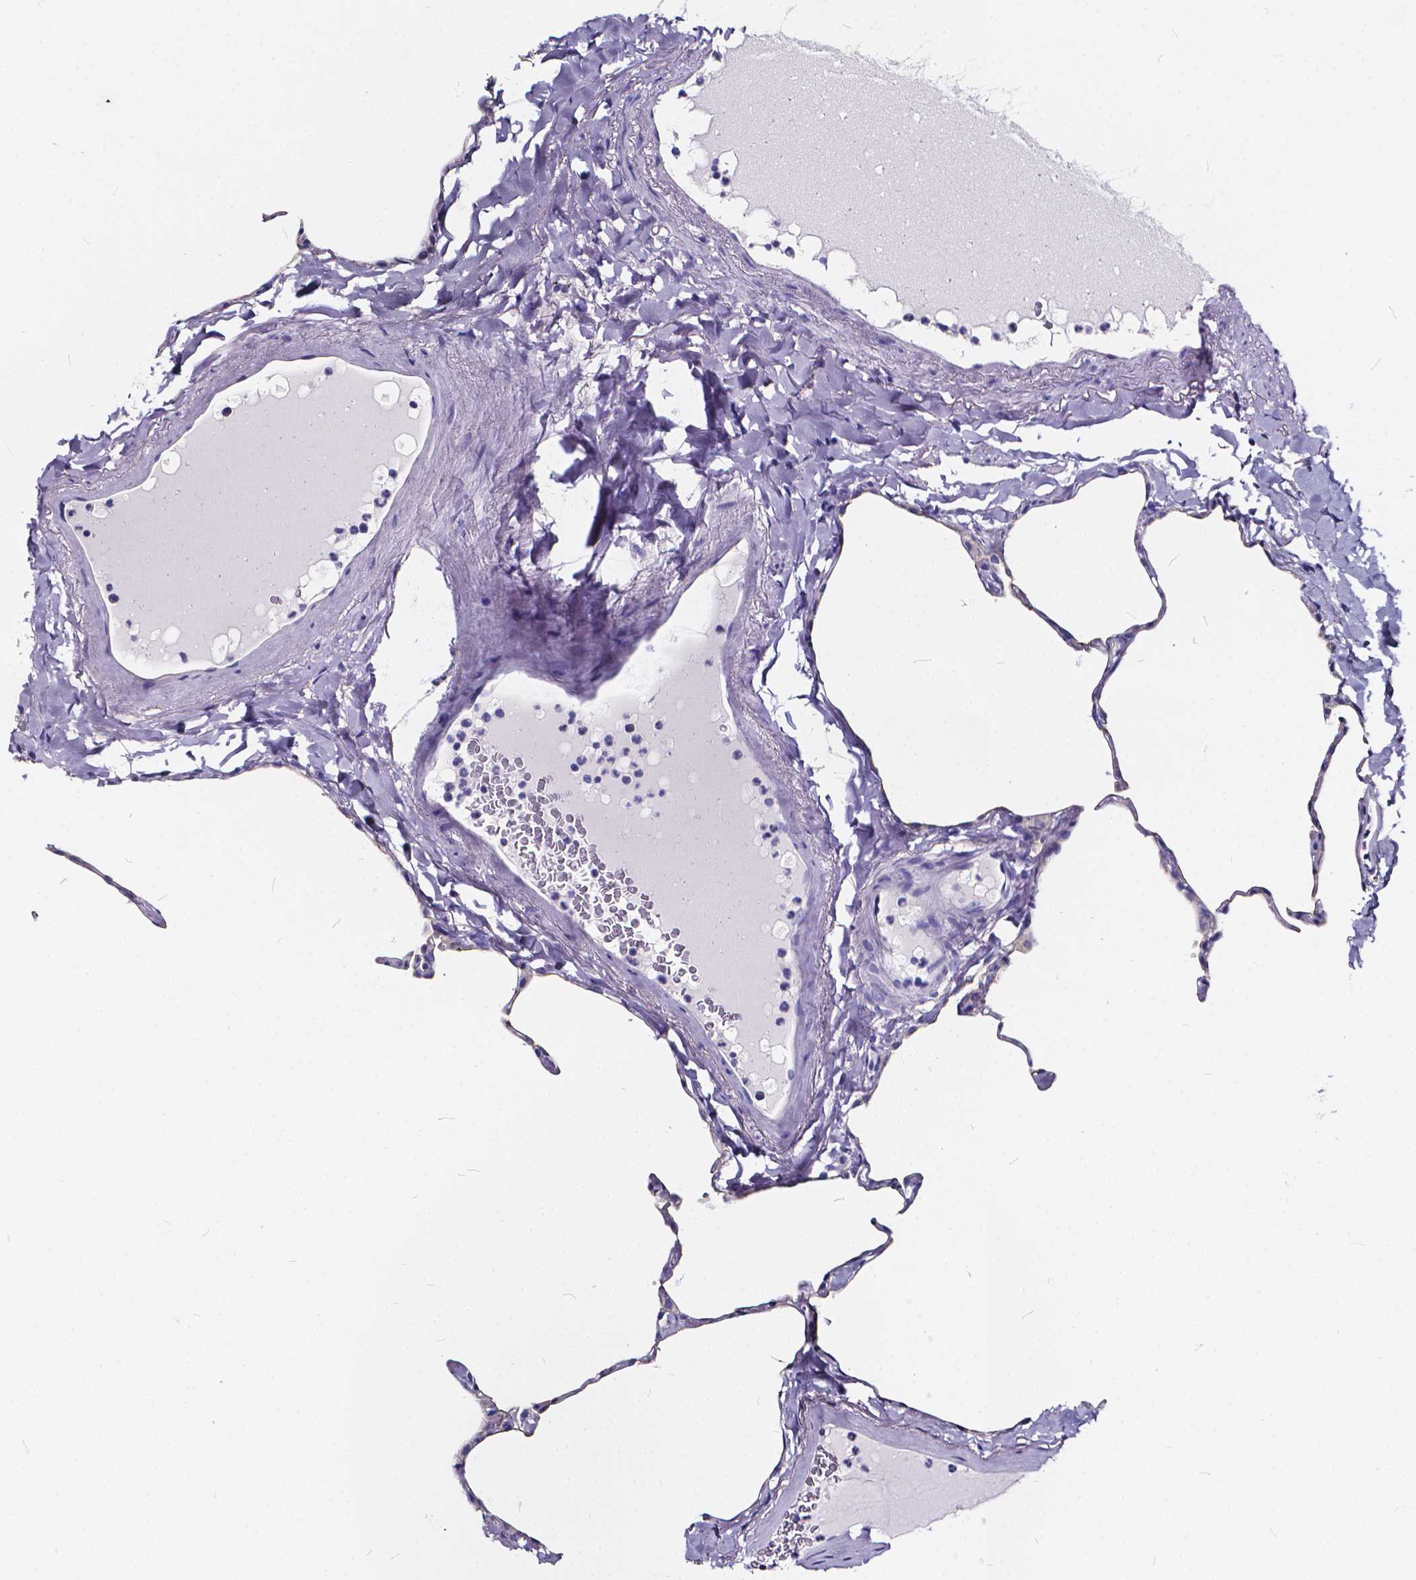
{"staining": {"intensity": "negative", "quantity": "none", "location": "none"}, "tissue": "lung", "cell_type": "Alveolar cells", "image_type": "normal", "snomed": [{"axis": "morphology", "description": "Normal tissue, NOS"}, {"axis": "topography", "description": "Lung"}], "caption": "This is an immunohistochemistry micrograph of normal lung. There is no expression in alveolar cells.", "gene": "SPEF2", "patient": {"sex": "male", "age": 65}}